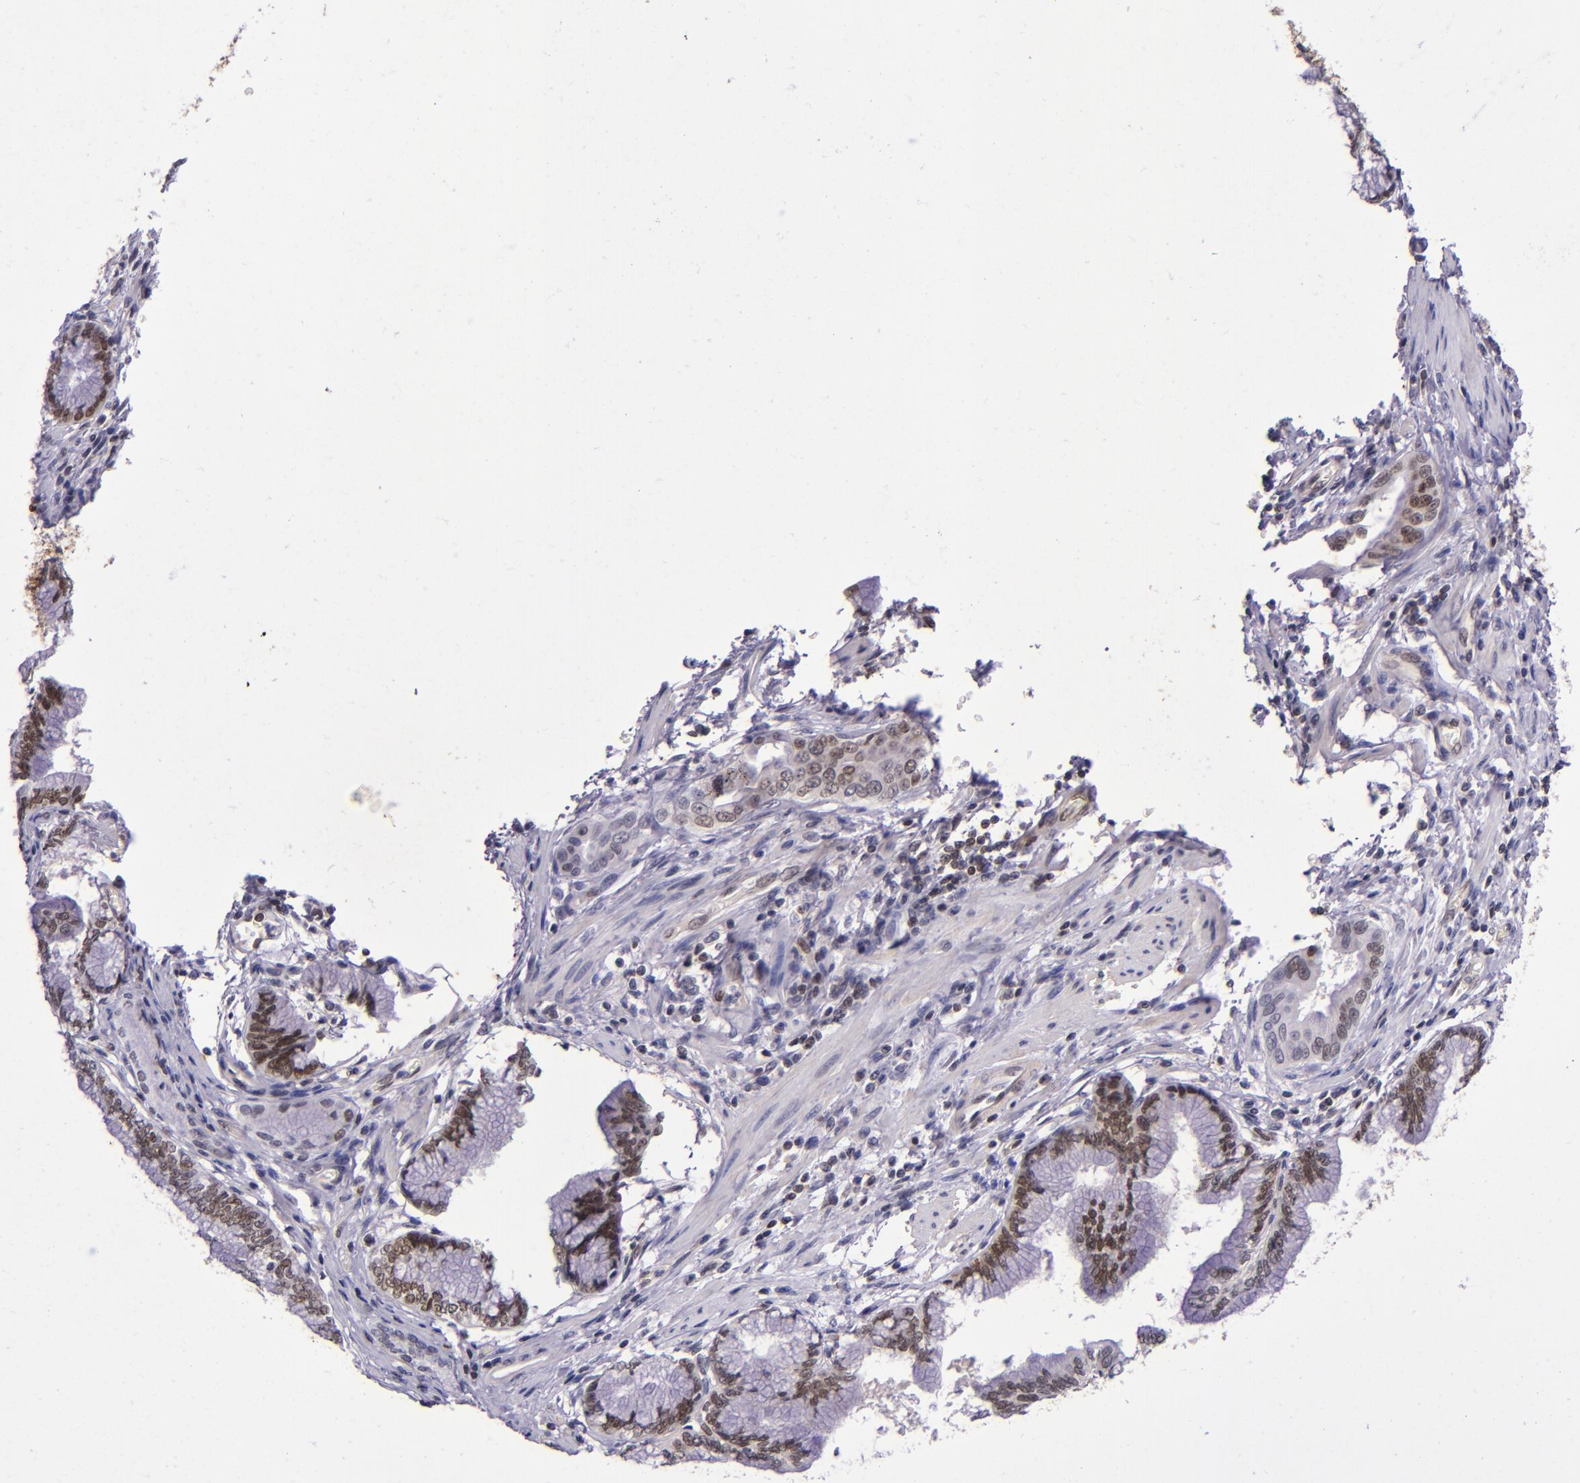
{"staining": {"intensity": "strong", "quantity": ">75%", "location": "nuclear"}, "tissue": "pancreatic cancer", "cell_type": "Tumor cells", "image_type": "cancer", "snomed": [{"axis": "morphology", "description": "Adenocarcinoma, NOS"}, {"axis": "topography", "description": "Pancreas"}], "caption": "An image showing strong nuclear expression in approximately >75% of tumor cells in pancreatic cancer (adenocarcinoma), as visualized by brown immunohistochemical staining.", "gene": "MGMT", "patient": {"sex": "female", "age": 64}}